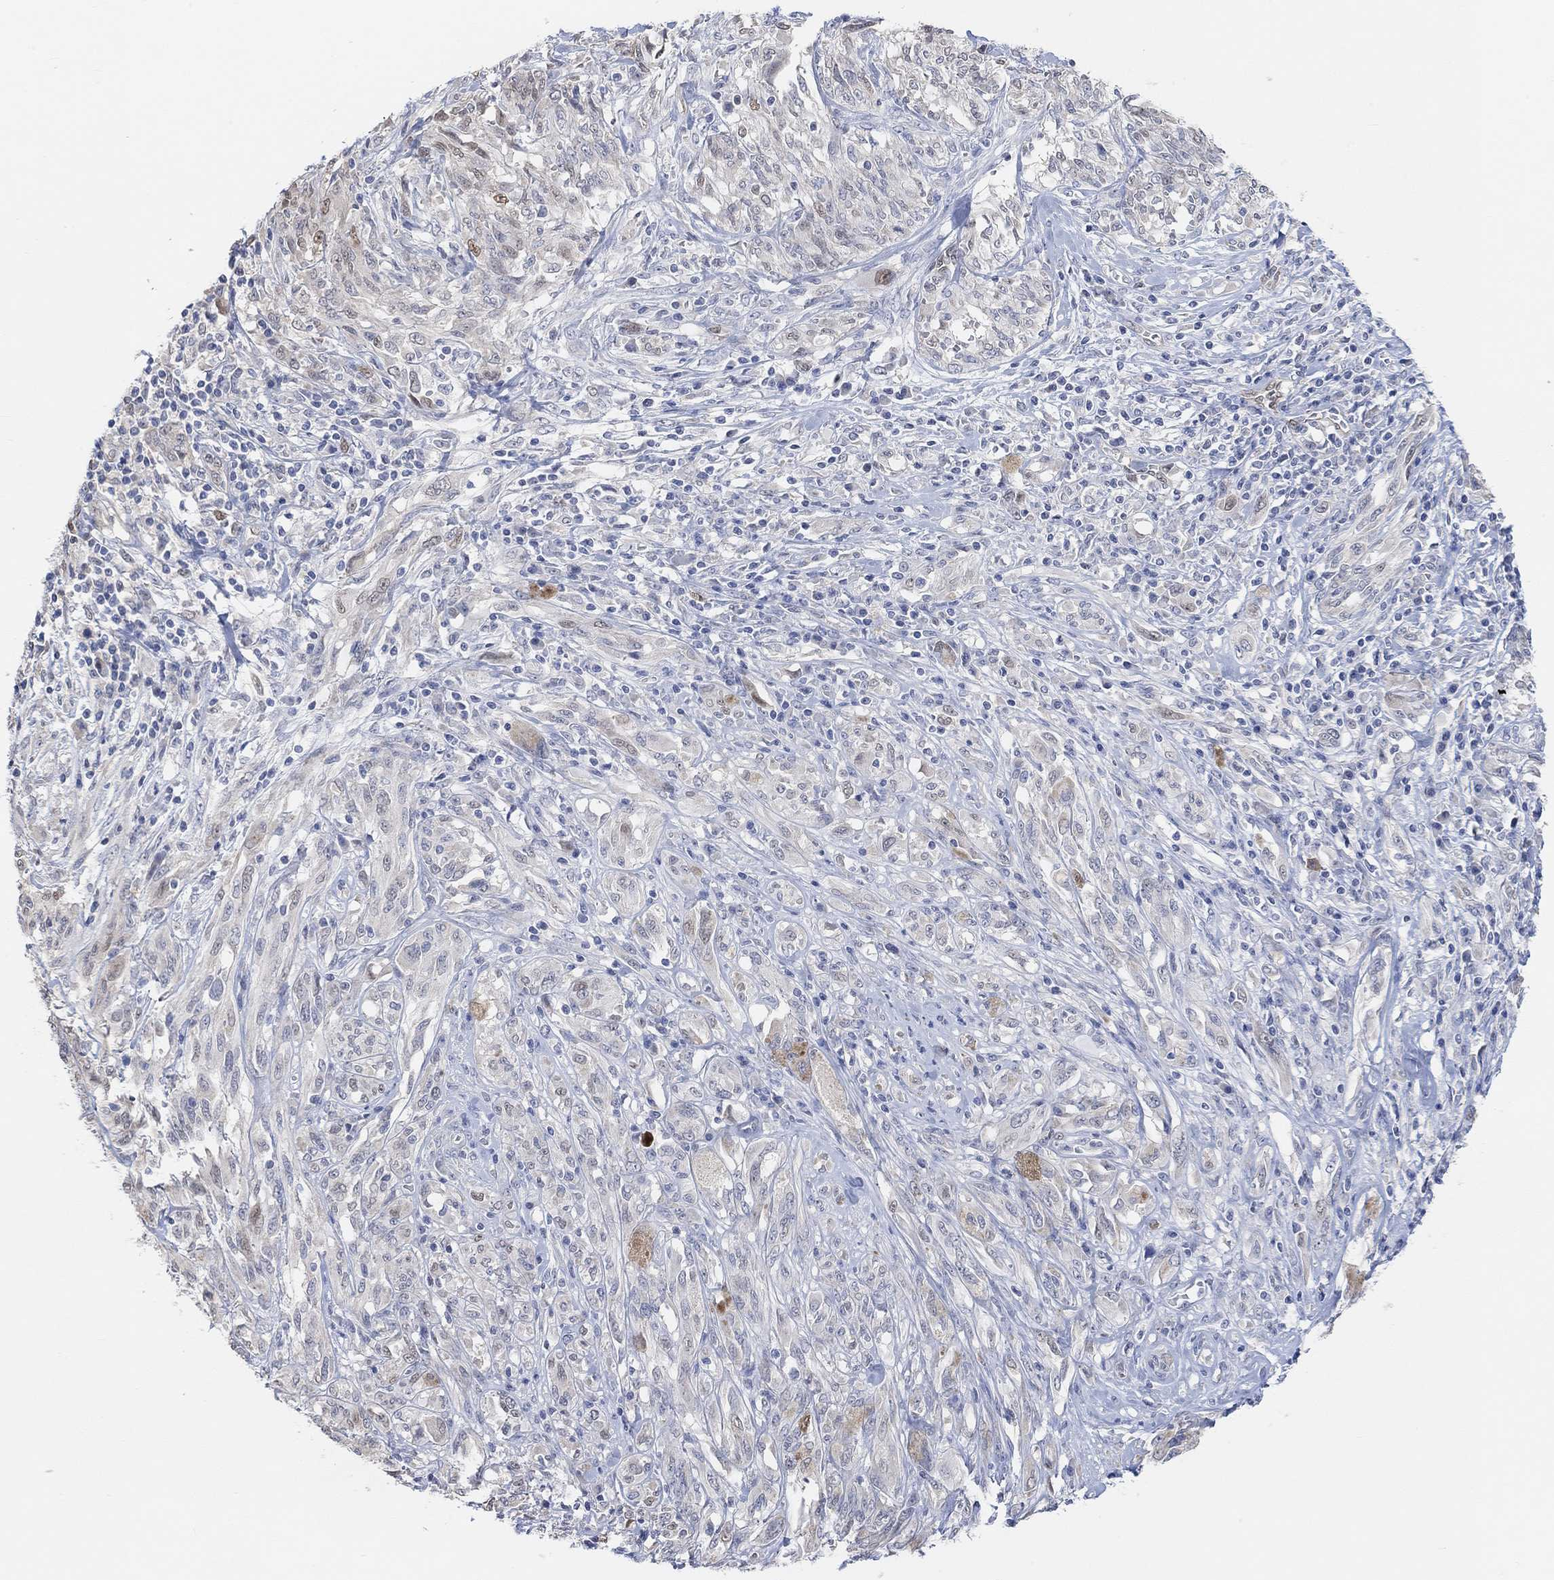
{"staining": {"intensity": "moderate", "quantity": "<25%", "location": "cytoplasmic/membranous"}, "tissue": "melanoma", "cell_type": "Tumor cells", "image_type": "cancer", "snomed": [{"axis": "morphology", "description": "Malignant melanoma, NOS"}, {"axis": "topography", "description": "Skin"}], "caption": "Immunohistochemical staining of human malignant melanoma demonstrates moderate cytoplasmic/membranous protein staining in about <25% of tumor cells.", "gene": "MUC1", "patient": {"sex": "female", "age": 91}}